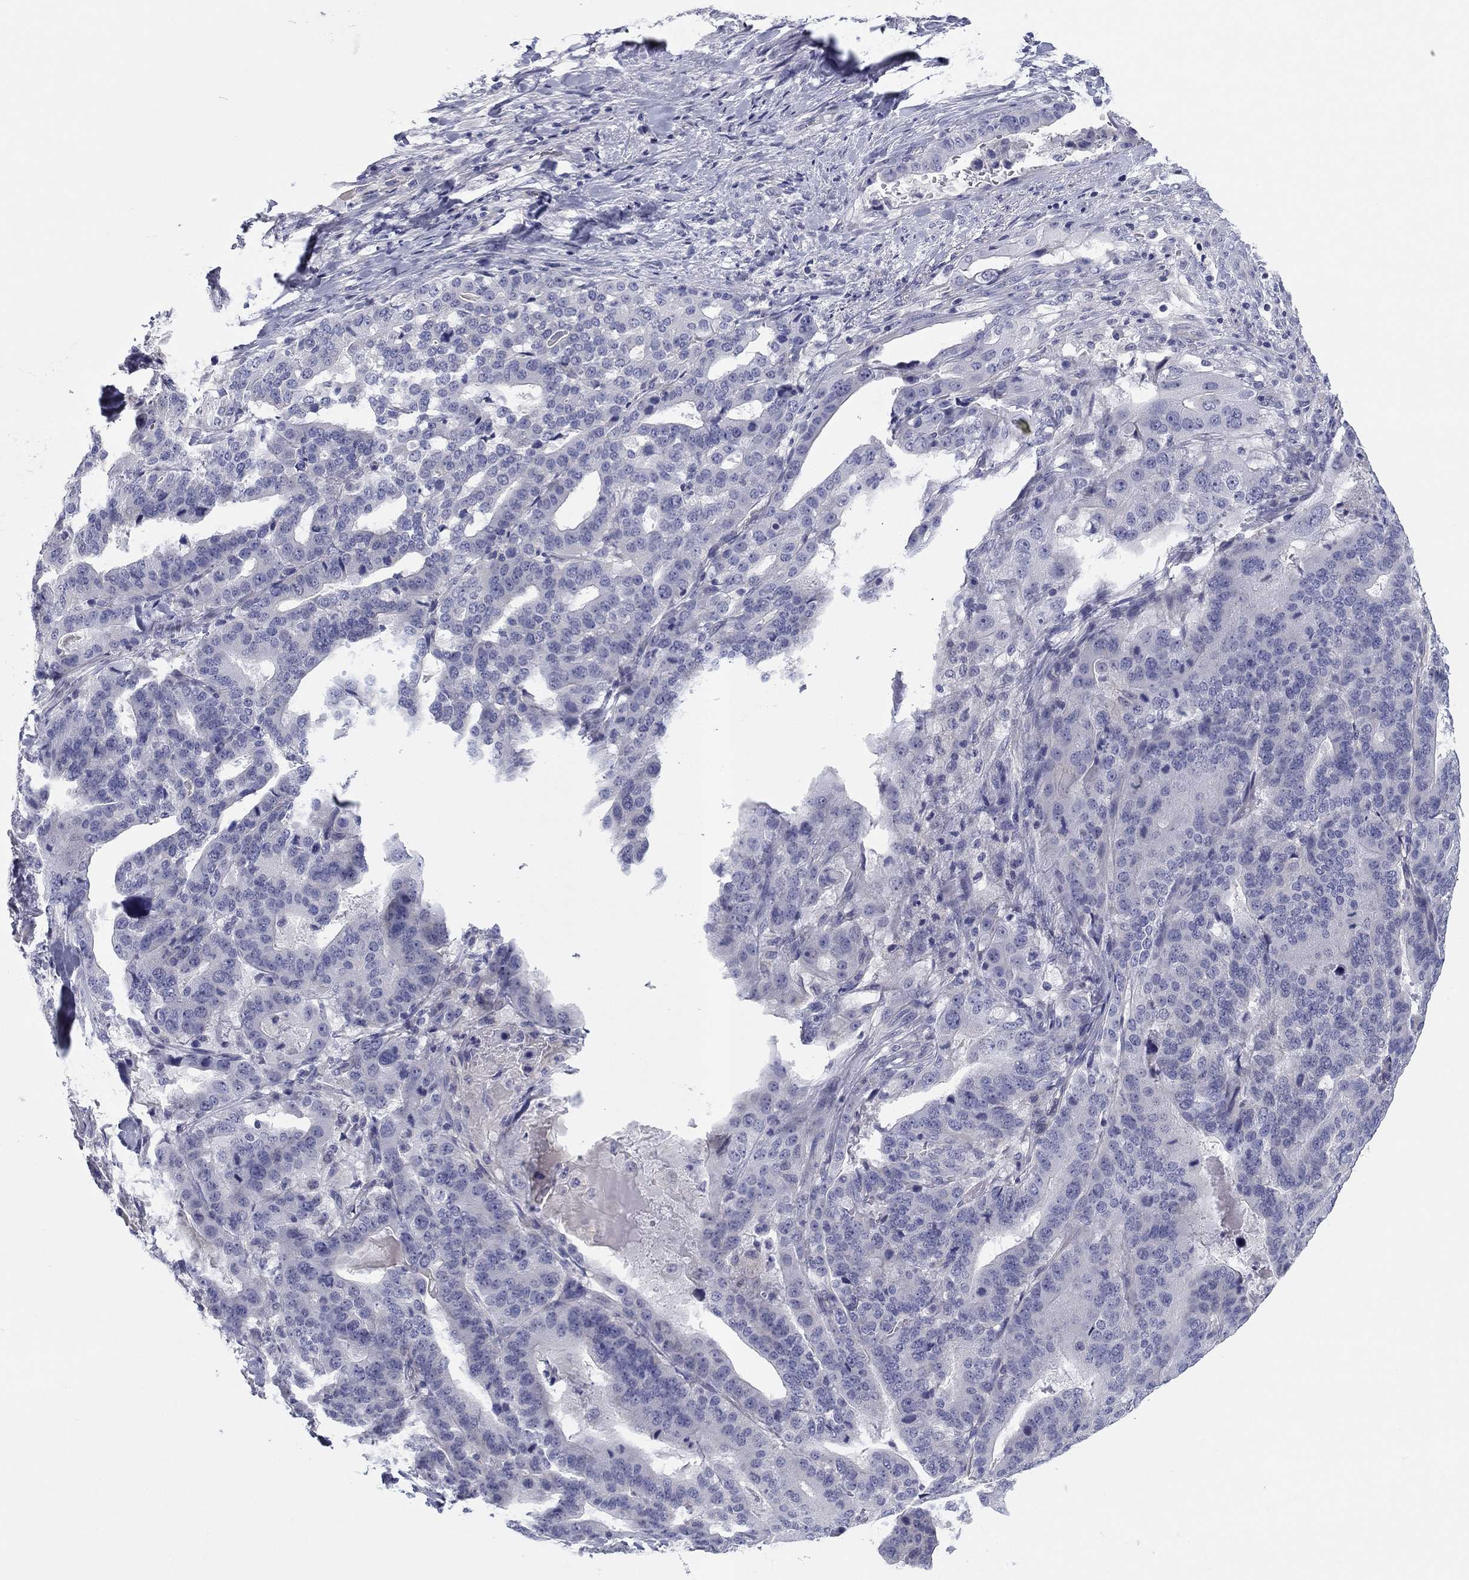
{"staining": {"intensity": "negative", "quantity": "none", "location": "none"}, "tissue": "stomach cancer", "cell_type": "Tumor cells", "image_type": "cancer", "snomed": [{"axis": "morphology", "description": "Adenocarcinoma, NOS"}, {"axis": "topography", "description": "Stomach"}], "caption": "DAB (3,3'-diaminobenzidine) immunohistochemical staining of human stomach adenocarcinoma exhibits no significant positivity in tumor cells.", "gene": "SEPTIN3", "patient": {"sex": "male", "age": 48}}